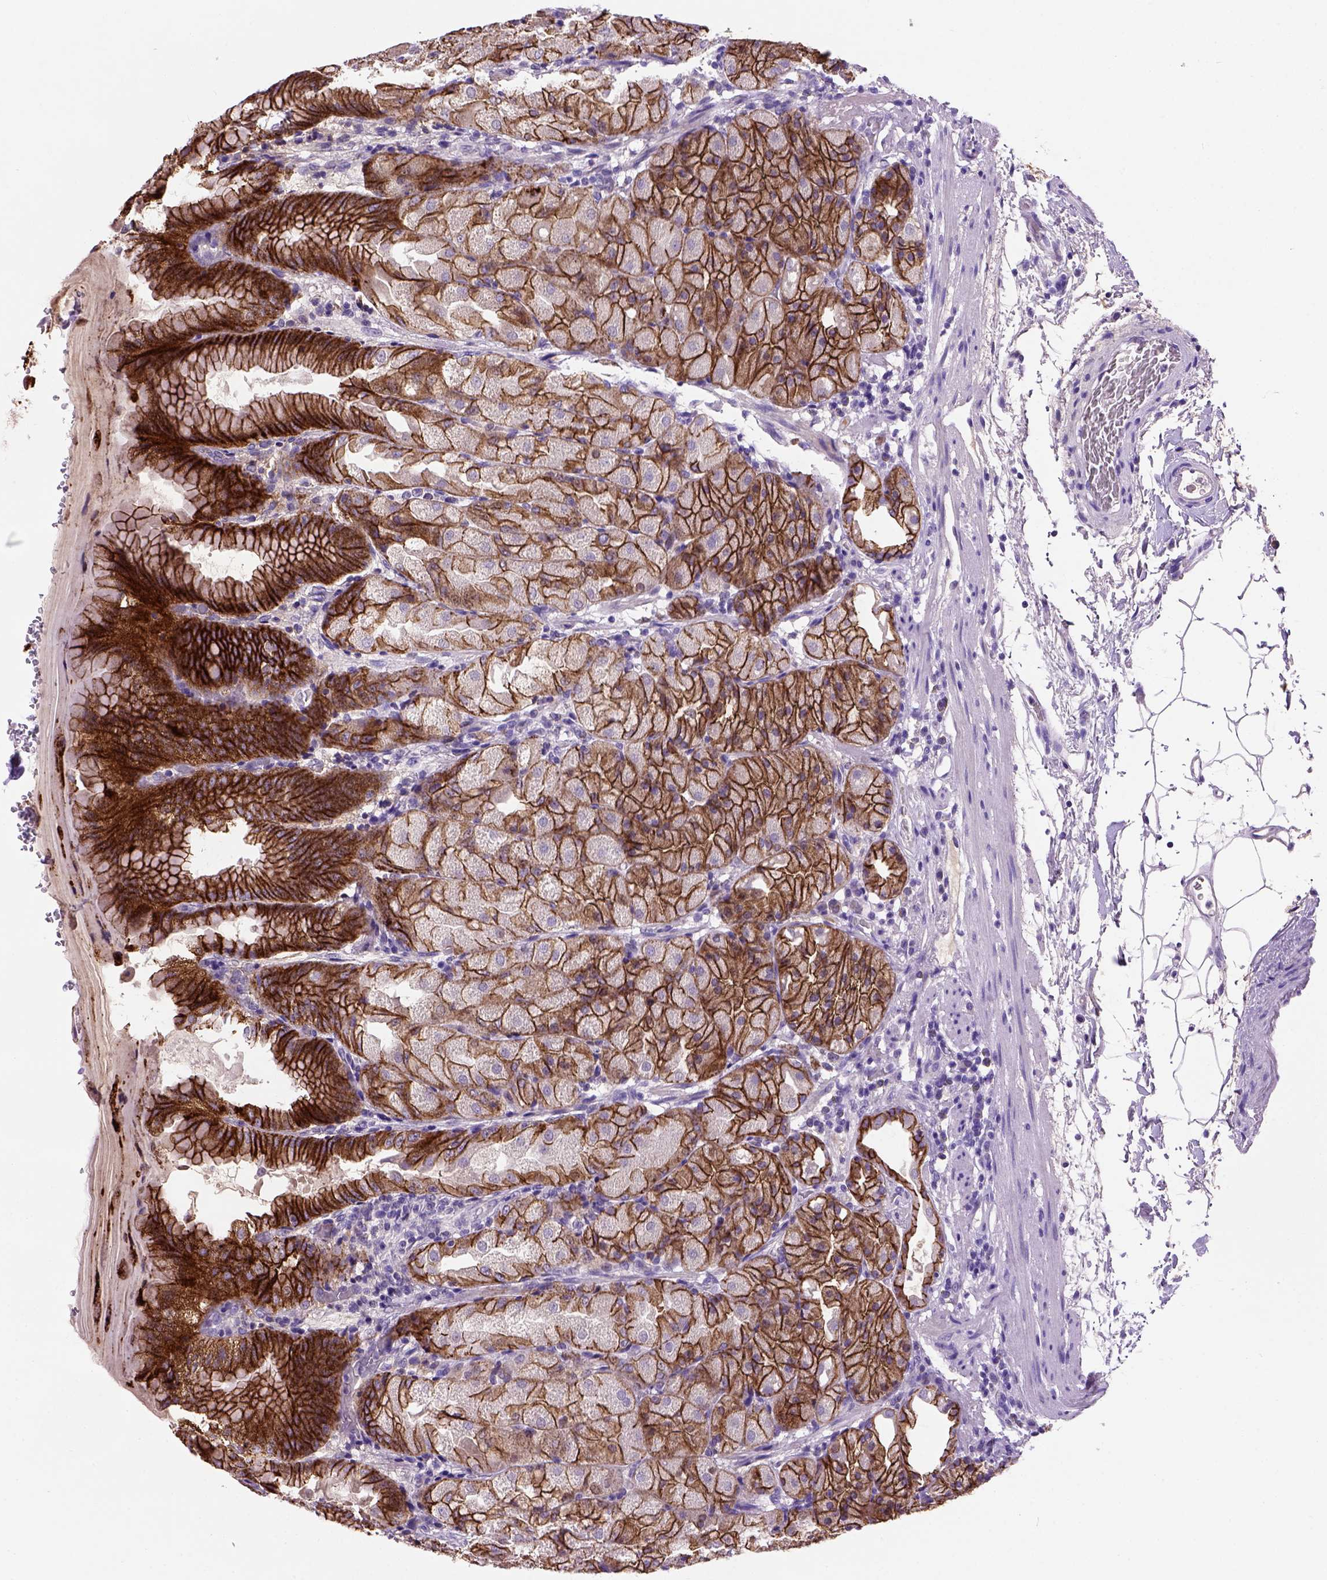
{"staining": {"intensity": "strong", "quantity": ">75%", "location": "cytoplasmic/membranous"}, "tissue": "stomach", "cell_type": "Glandular cells", "image_type": "normal", "snomed": [{"axis": "morphology", "description": "Normal tissue, NOS"}, {"axis": "topography", "description": "Stomach, upper"}, {"axis": "topography", "description": "Stomach"}, {"axis": "topography", "description": "Stomach, lower"}], "caption": "This histopathology image exhibits immunohistochemistry staining of normal human stomach, with high strong cytoplasmic/membranous staining in approximately >75% of glandular cells.", "gene": "CDH1", "patient": {"sex": "male", "age": 62}}